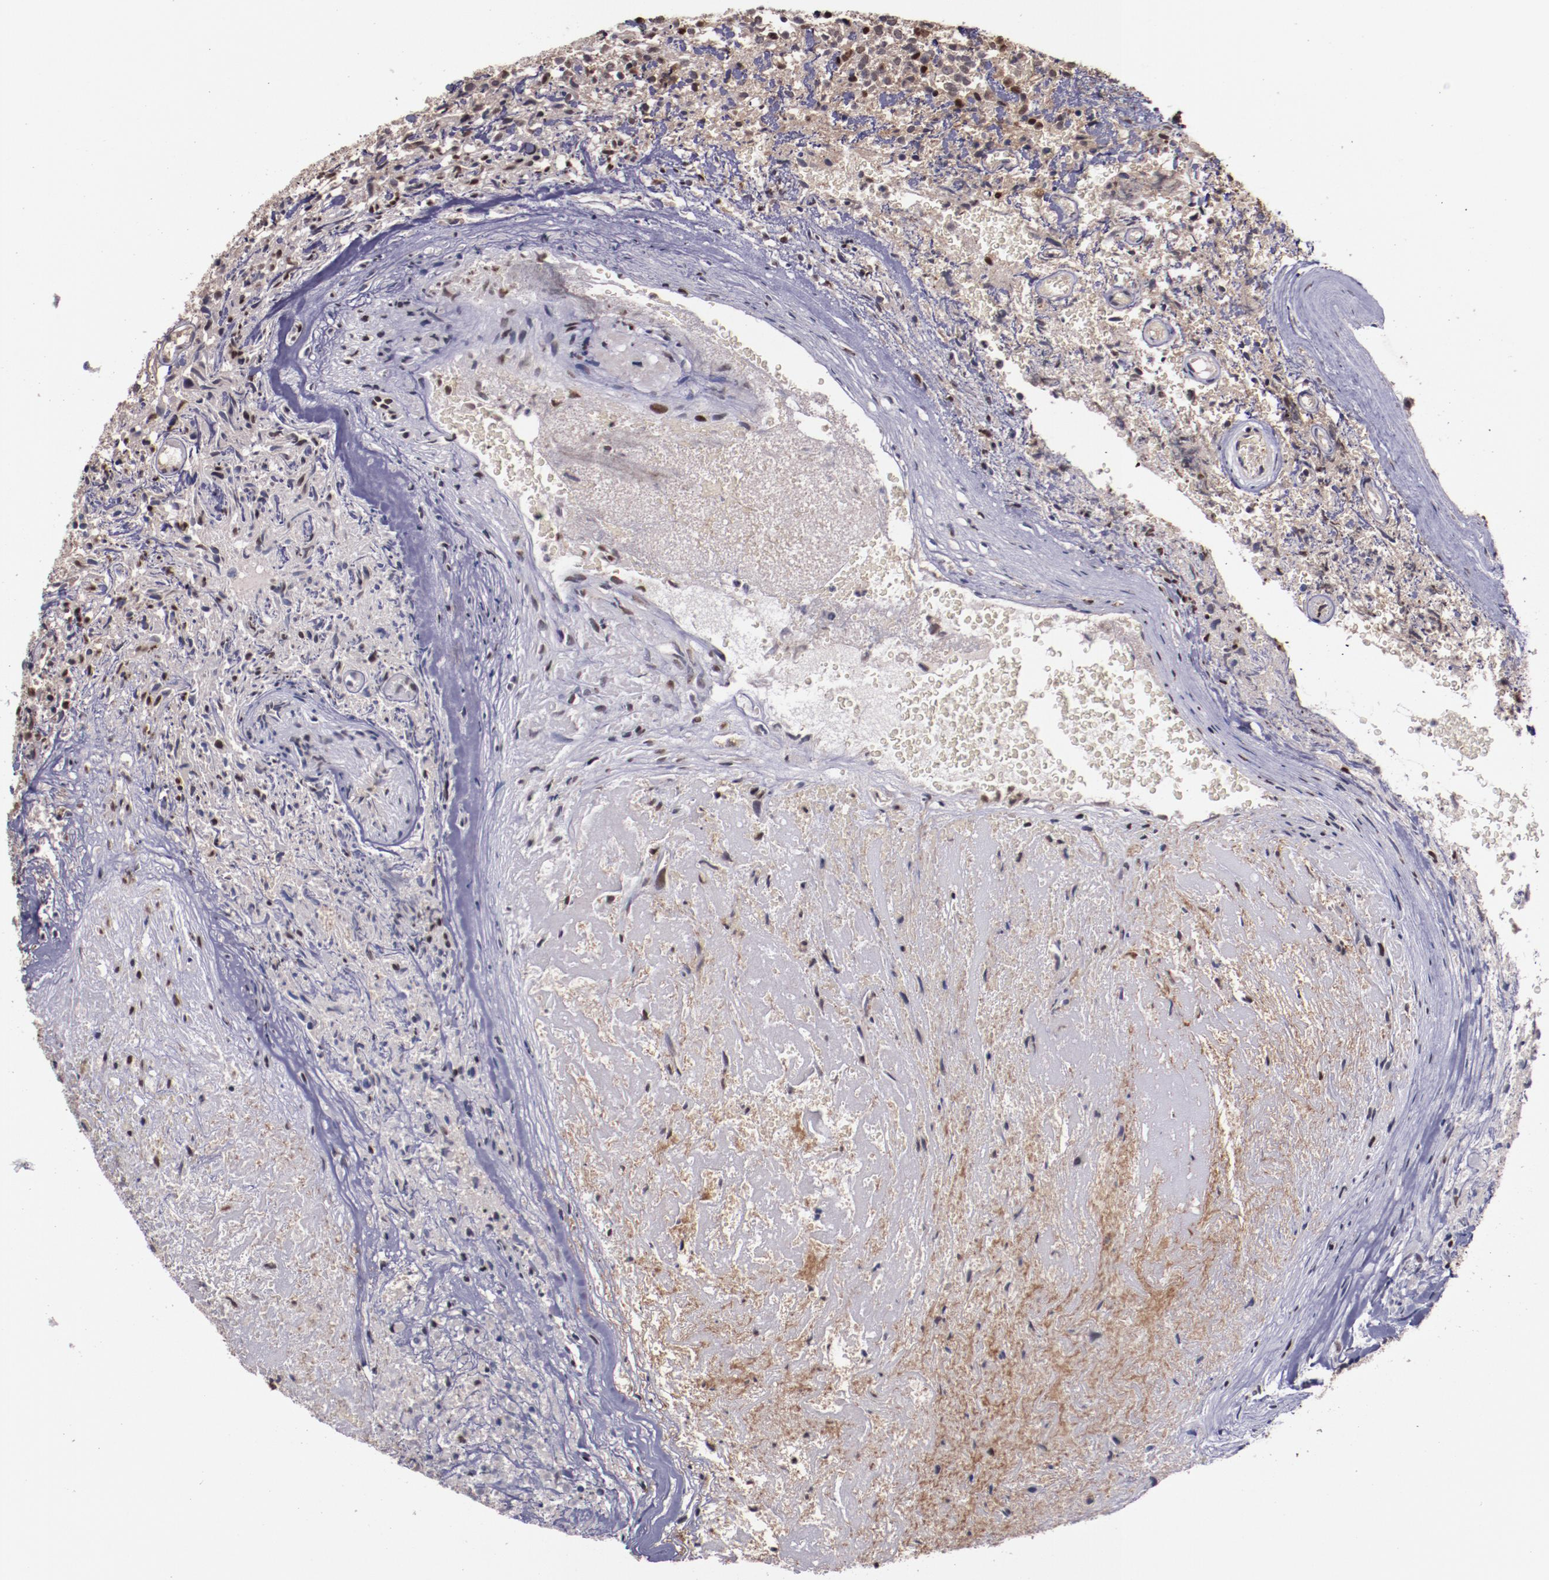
{"staining": {"intensity": "strong", "quantity": "25%-75%", "location": "nuclear"}, "tissue": "glioma", "cell_type": "Tumor cells", "image_type": "cancer", "snomed": [{"axis": "morphology", "description": "Normal tissue, NOS"}, {"axis": "morphology", "description": "Glioma, malignant, High grade"}, {"axis": "topography", "description": "Cerebral cortex"}], "caption": "Strong nuclear protein expression is appreciated in about 25%-75% of tumor cells in glioma. The protein of interest is stained brown, and the nuclei are stained in blue (DAB (3,3'-diaminobenzidine) IHC with brightfield microscopy, high magnification).", "gene": "CHEK2", "patient": {"sex": "male", "age": 75}}